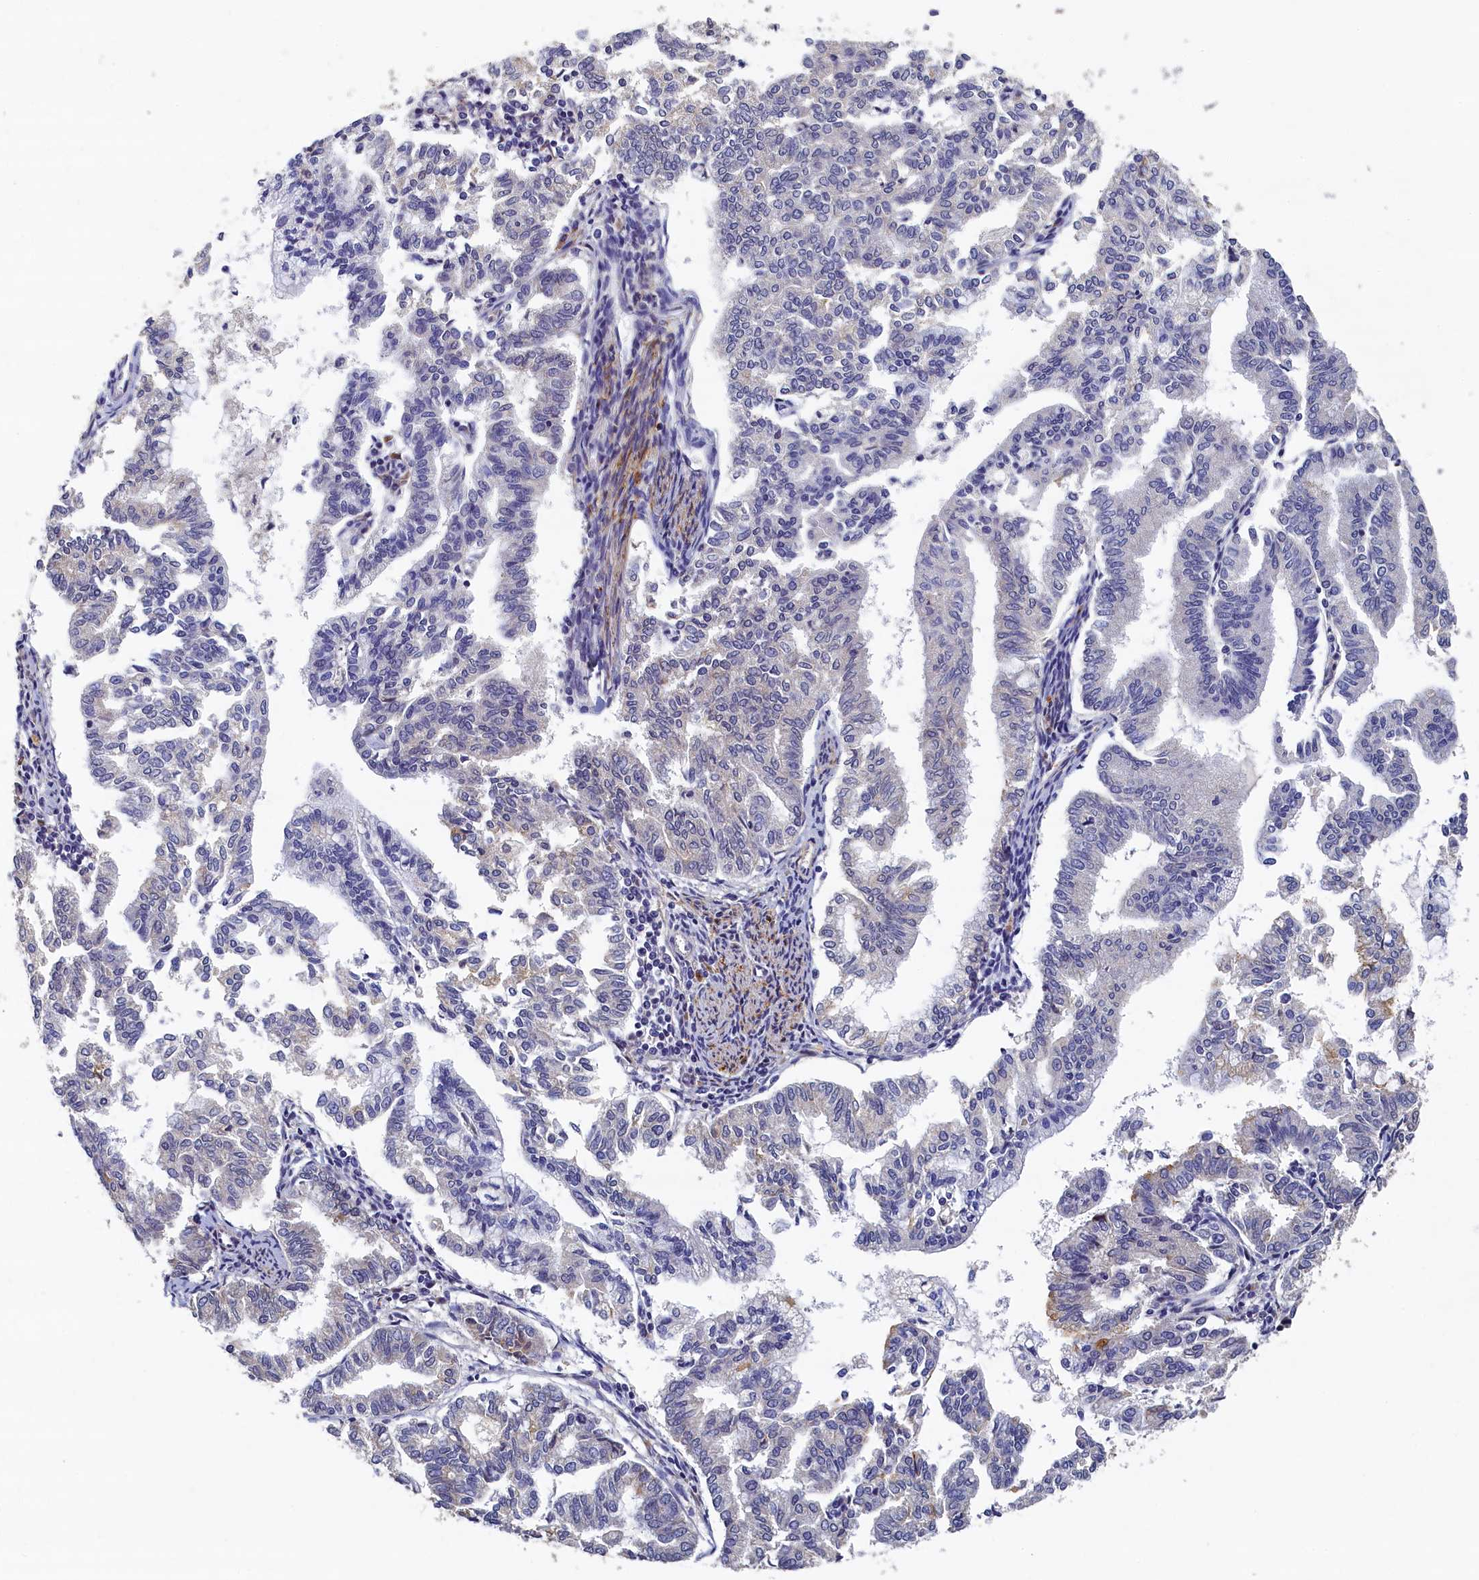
{"staining": {"intensity": "moderate", "quantity": "<25%", "location": "cytoplasmic/membranous"}, "tissue": "endometrial cancer", "cell_type": "Tumor cells", "image_type": "cancer", "snomed": [{"axis": "morphology", "description": "Adenocarcinoma, NOS"}, {"axis": "topography", "description": "Endometrium"}], "caption": "Immunohistochemical staining of endometrial cancer reveals low levels of moderate cytoplasmic/membranous protein staining in about <25% of tumor cells.", "gene": "TBCB", "patient": {"sex": "female", "age": 79}}